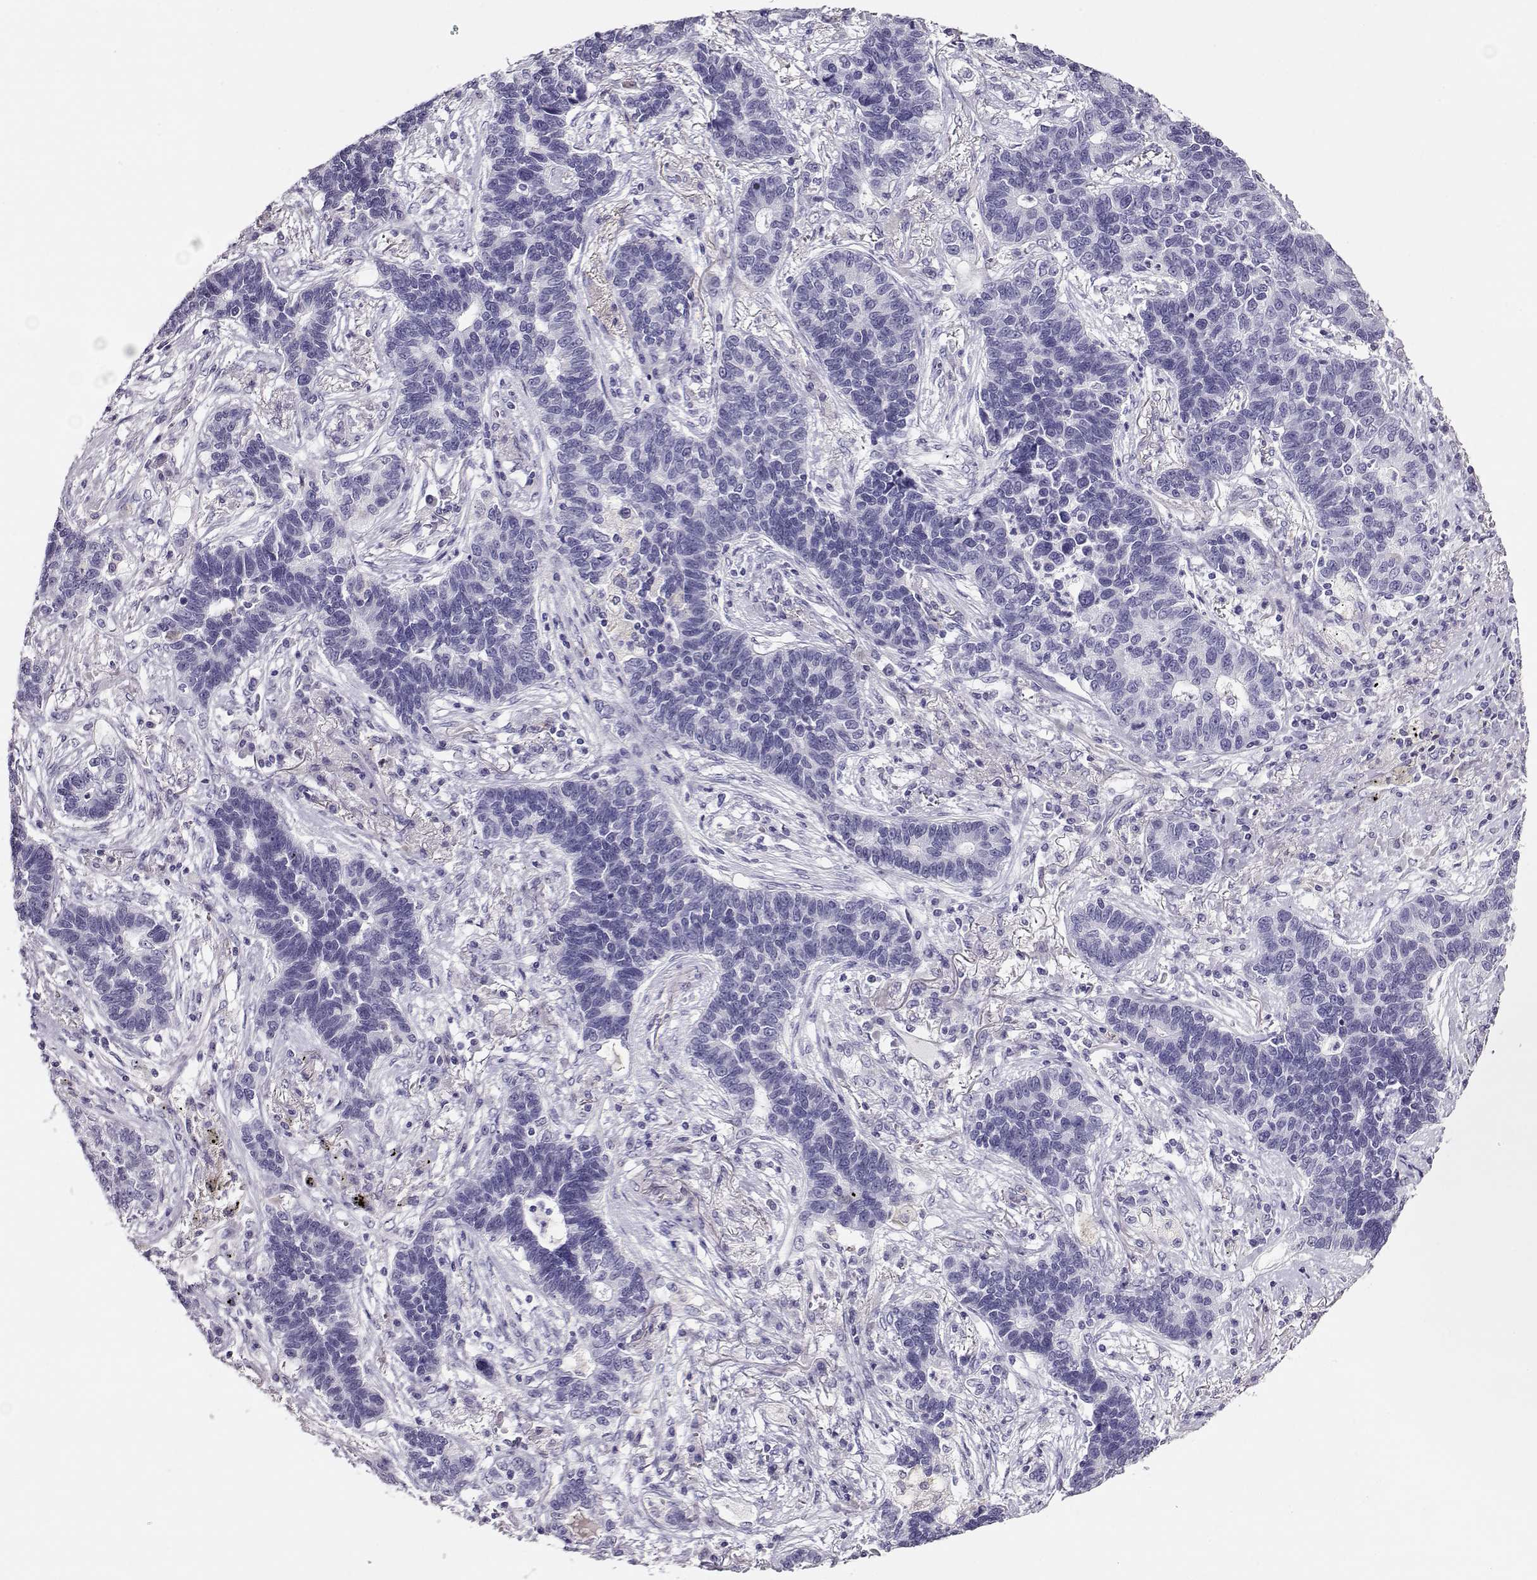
{"staining": {"intensity": "negative", "quantity": "none", "location": "none"}, "tissue": "lung cancer", "cell_type": "Tumor cells", "image_type": "cancer", "snomed": [{"axis": "morphology", "description": "Adenocarcinoma, NOS"}, {"axis": "topography", "description": "Lung"}], "caption": "This is an immunohistochemistry (IHC) histopathology image of human lung adenocarcinoma. There is no staining in tumor cells.", "gene": "RBM44", "patient": {"sex": "female", "age": 57}}